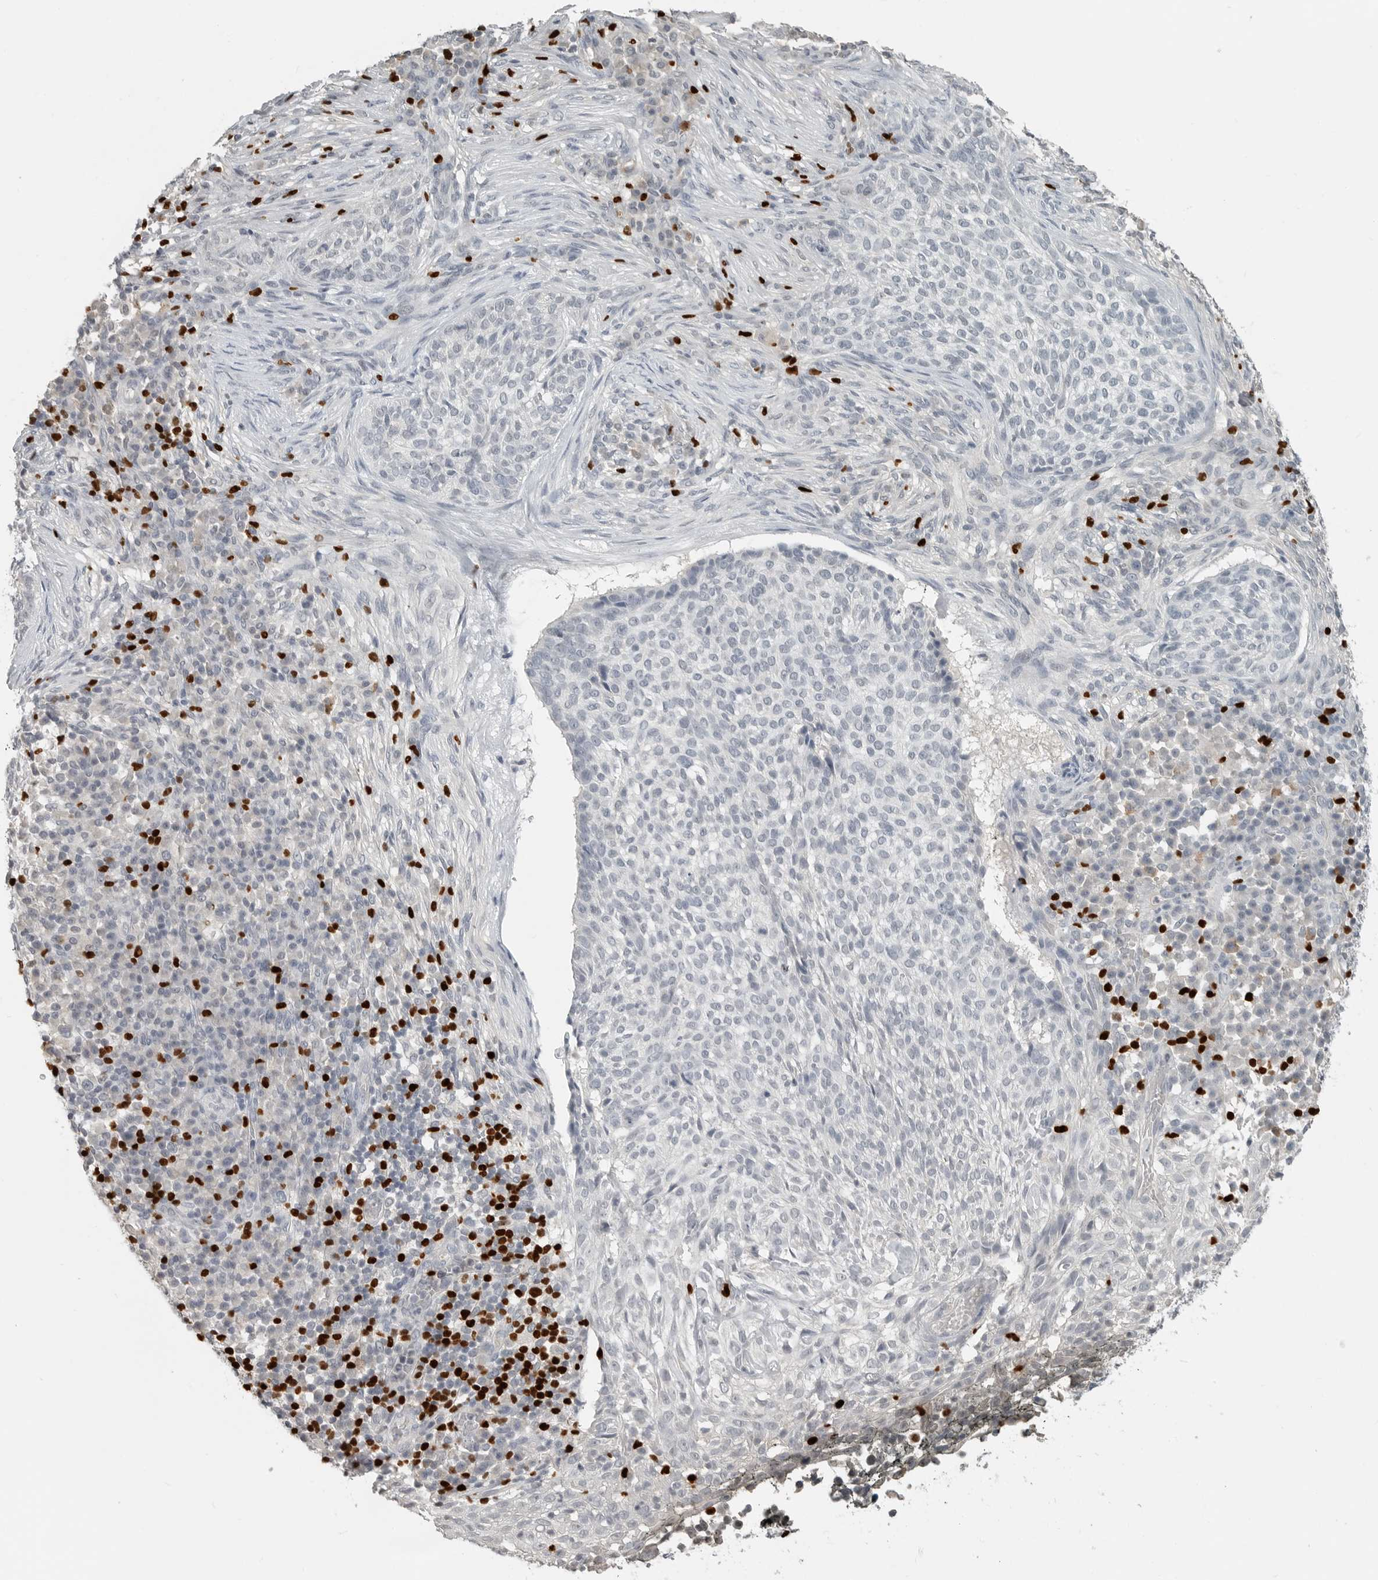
{"staining": {"intensity": "negative", "quantity": "none", "location": "none"}, "tissue": "skin cancer", "cell_type": "Tumor cells", "image_type": "cancer", "snomed": [{"axis": "morphology", "description": "Basal cell carcinoma"}, {"axis": "topography", "description": "Skin"}], "caption": "Tumor cells show no significant protein expression in skin cancer (basal cell carcinoma). (Immunohistochemistry (ihc), brightfield microscopy, high magnification).", "gene": "FOXP3", "patient": {"sex": "female", "age": 64}}